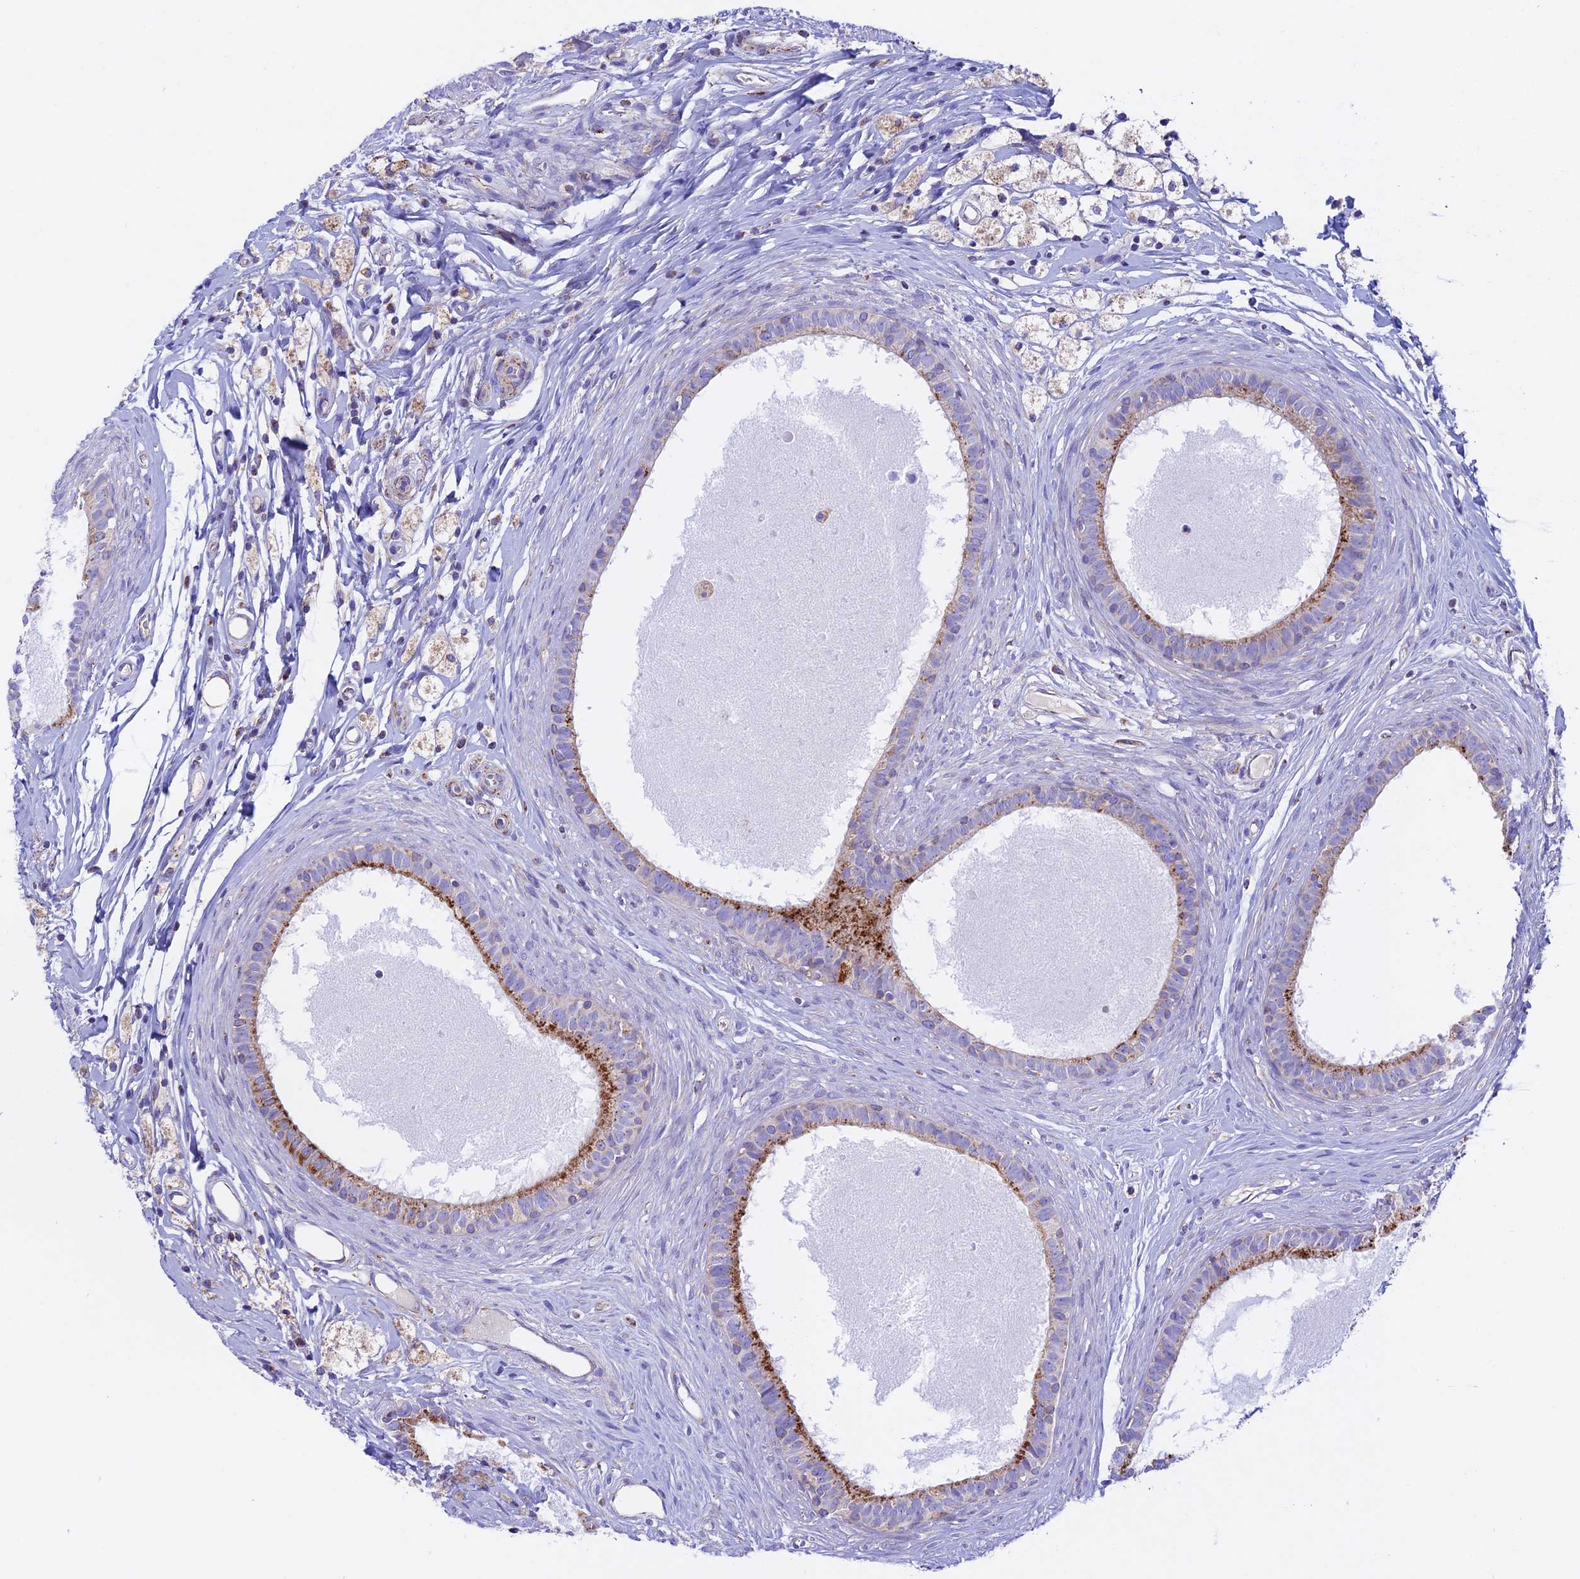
{"staining": {"intensity": "strong", "quantity": "<25%", "location": "cytoplasmic/membranous"}, "tissue": "epididymis", "cell_type": "Glandular cells", "image_type": "normal", "snomed": [{"axis": "morphology", "description": "Normal tissue, NOS"}, {"axis": "topography", "description": "Epididymis"}], "caption": "Glandular cells reveal strong cytoplasmic/membranous positivity in about <25% of cells in normal epididymis.", "gene": "HSDL2", "patient": {"sex": "male", "age": 80}}